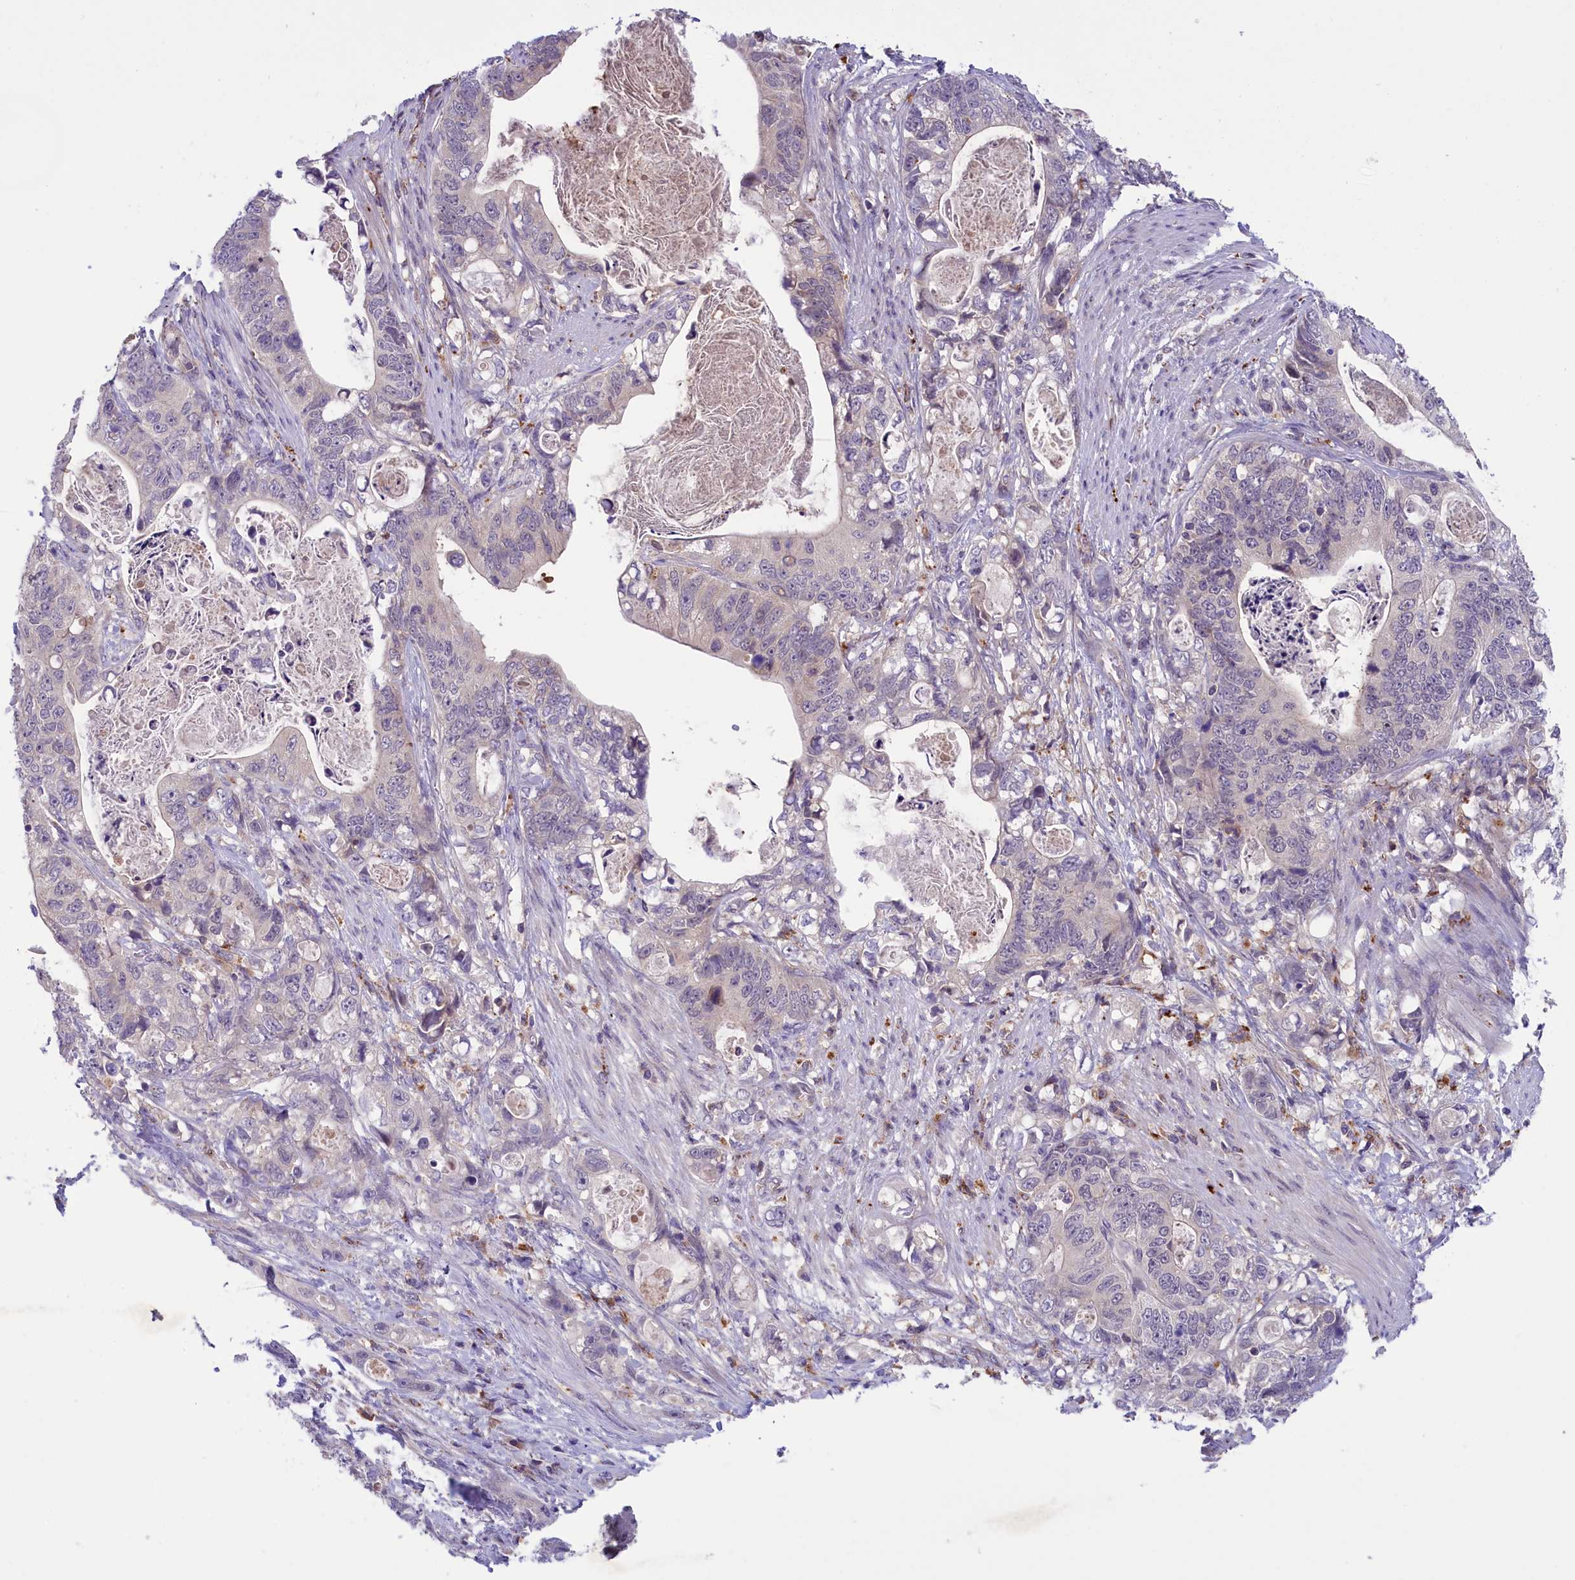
{"staining": {"intensity": "negative", "quantity": "none", "location": "none"}, "tissue": "stomach cancer", "cell_type": "Tumor cells", "image_type": "cancer", "snomed": [{"axis": "morphology", "description": "Normal tissue, NOS"}, {"axis": "morphology", "description": "Adenocarcinoma, NOS"}, {"axis": "topography", "description": "Stomach"}], "caption": "Histopathology image shows no significant protein positivity in tumor cells of stomach adenocarcinoma.", "gene": "STYX", "patient": {"sex": "female", "age": 89}}